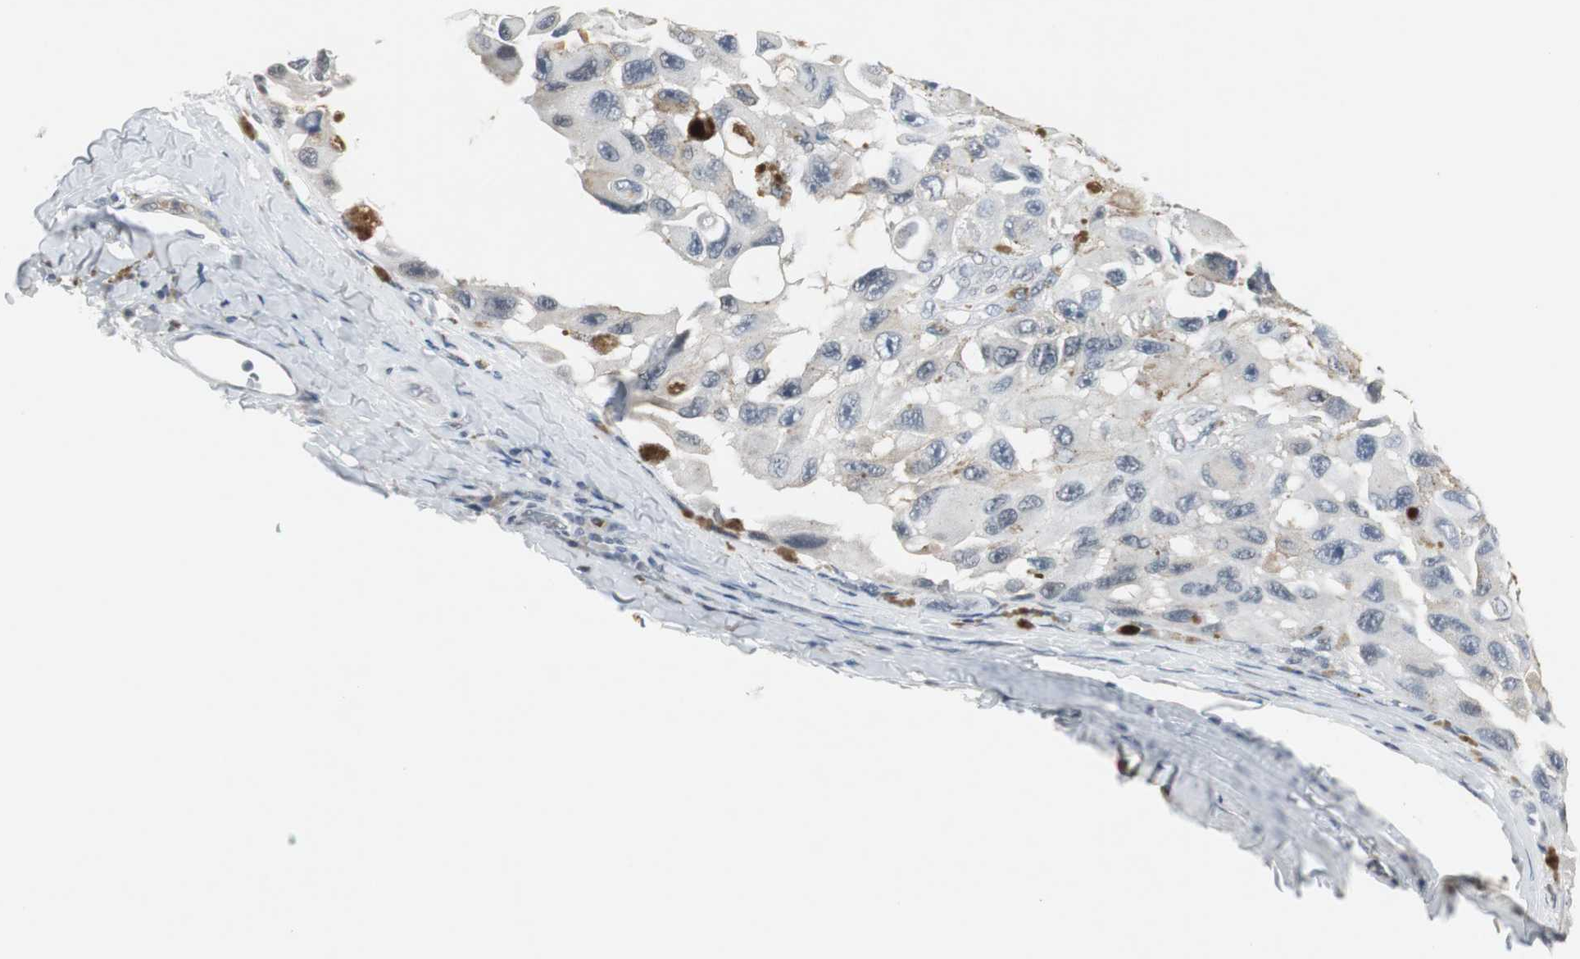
{"staining": {"intensity": "negative", "quantity": "none", "location": "none"}, "tissue": "melanoma", "cell_type": "Tumor cells", "image_type": "cancer", "snomed": [{"axis": "morphology", "description": "Malignant melanoma, NOS"}, {"axis": "topography", "description": "Skin"}], "caption": "Micrograph shows no significant protein expression in tumor cells of malignant melanoma.", "gene": "ELK1", "patient": {"sex": "female", "age": 73}}